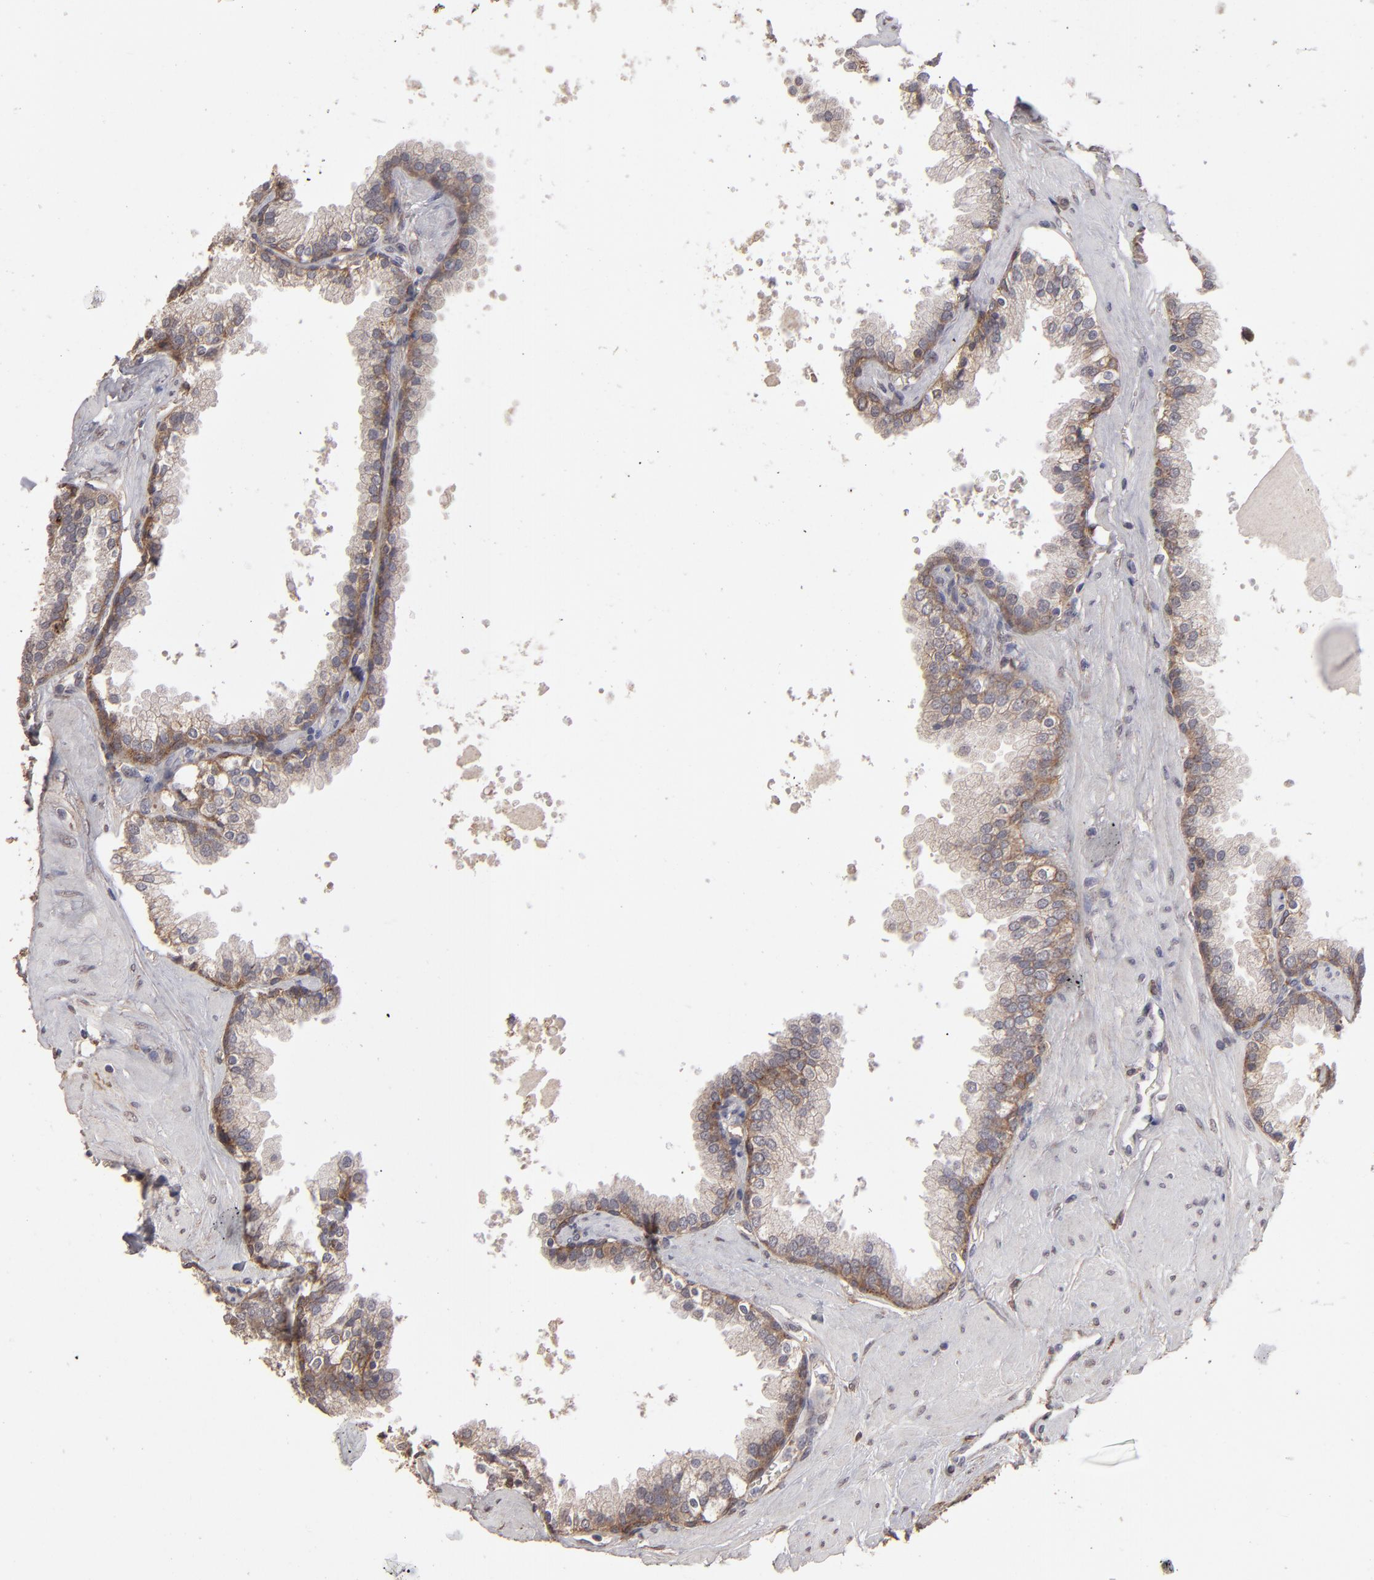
{"staining": {"intensity": "weak", "quantity": "25%-75%", "location": "cytoplasmic/membranous"}, "tissue": "prostate", "cell_type": "Glandular cells", "image_type": "normal", "snomed": [{"axis": "morphology", "description": "Normal tissue, NOS"}, {"axis": "topography", "description": "Prostate"}], "caption": "Immunohistochemical staining of unremarkable prostate displays weak cytoplasmic/membranous protein positivity in about 25%-75% of glandular cells. (Brightfield microscopy of DAB IHC at high magnification).", "gene": "ITGB5", "patient": {"sex": "male", "age": 51}}